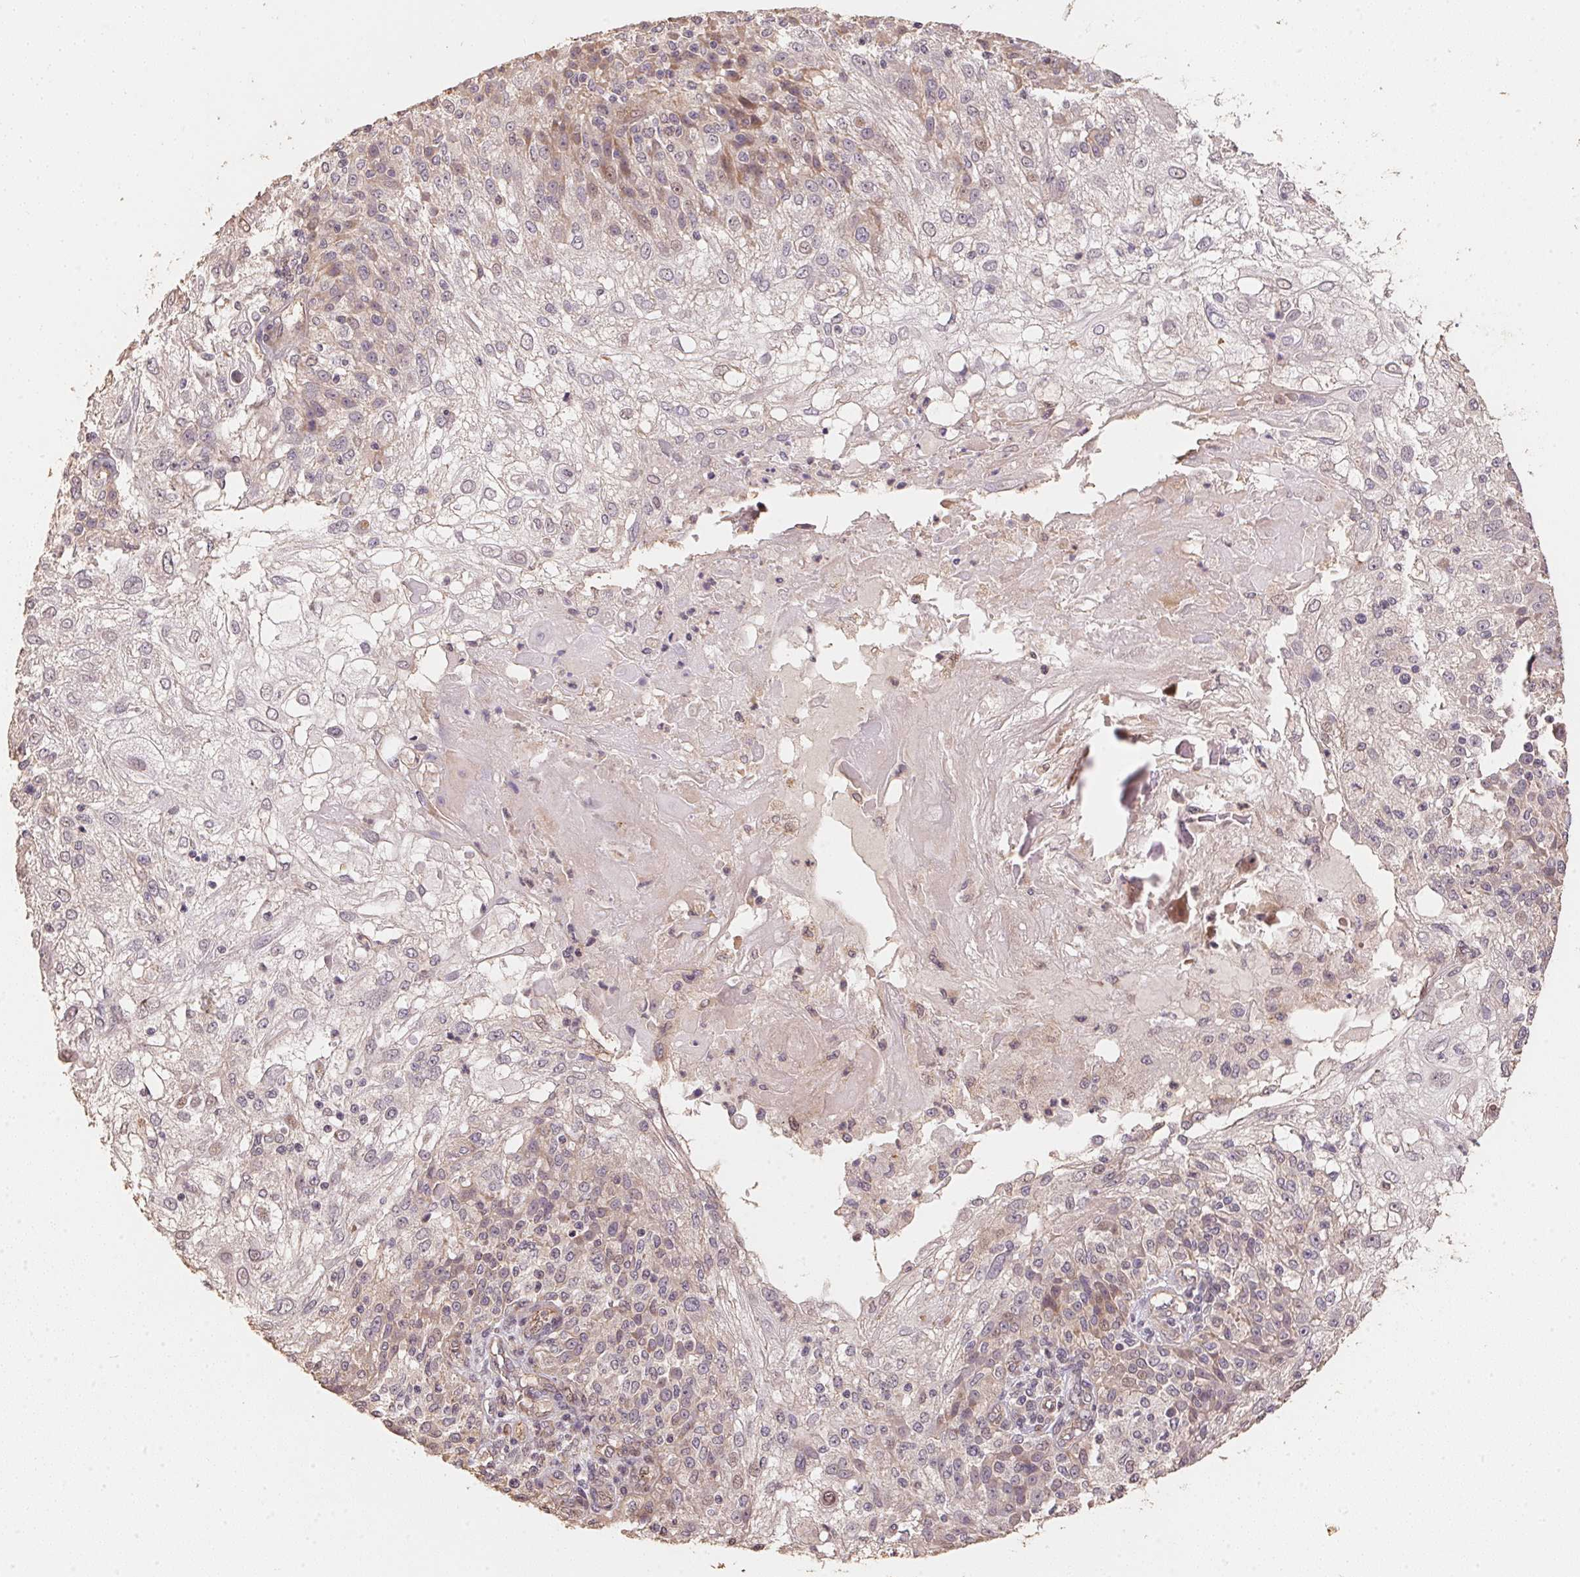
{"staining": {"intensity": "negative", "quantity": "none", "location": "none"}, "tissue": "skin cancer", "cell_type": "Tumor cells", "image_type": "cancer", "snomed": [{"axis": "morphology", "description": "Normal tissue, NOS"}, {"axis": "morphology", "description": "Squamous cell carcinoma, NOS"}, {"axis": "topography", "description": "Skin"}], "caption": "High magnification brightfield microscopy of skin cancer (squamous cell carcinoma) stained with DAB (3,3'-diaminobenzidine) (brown) and counterstained with hematoxylin (blue): tumor cells show no significant staining.", "gene": "TMEM222", "patient": {"sex": "female", "age": 83}}